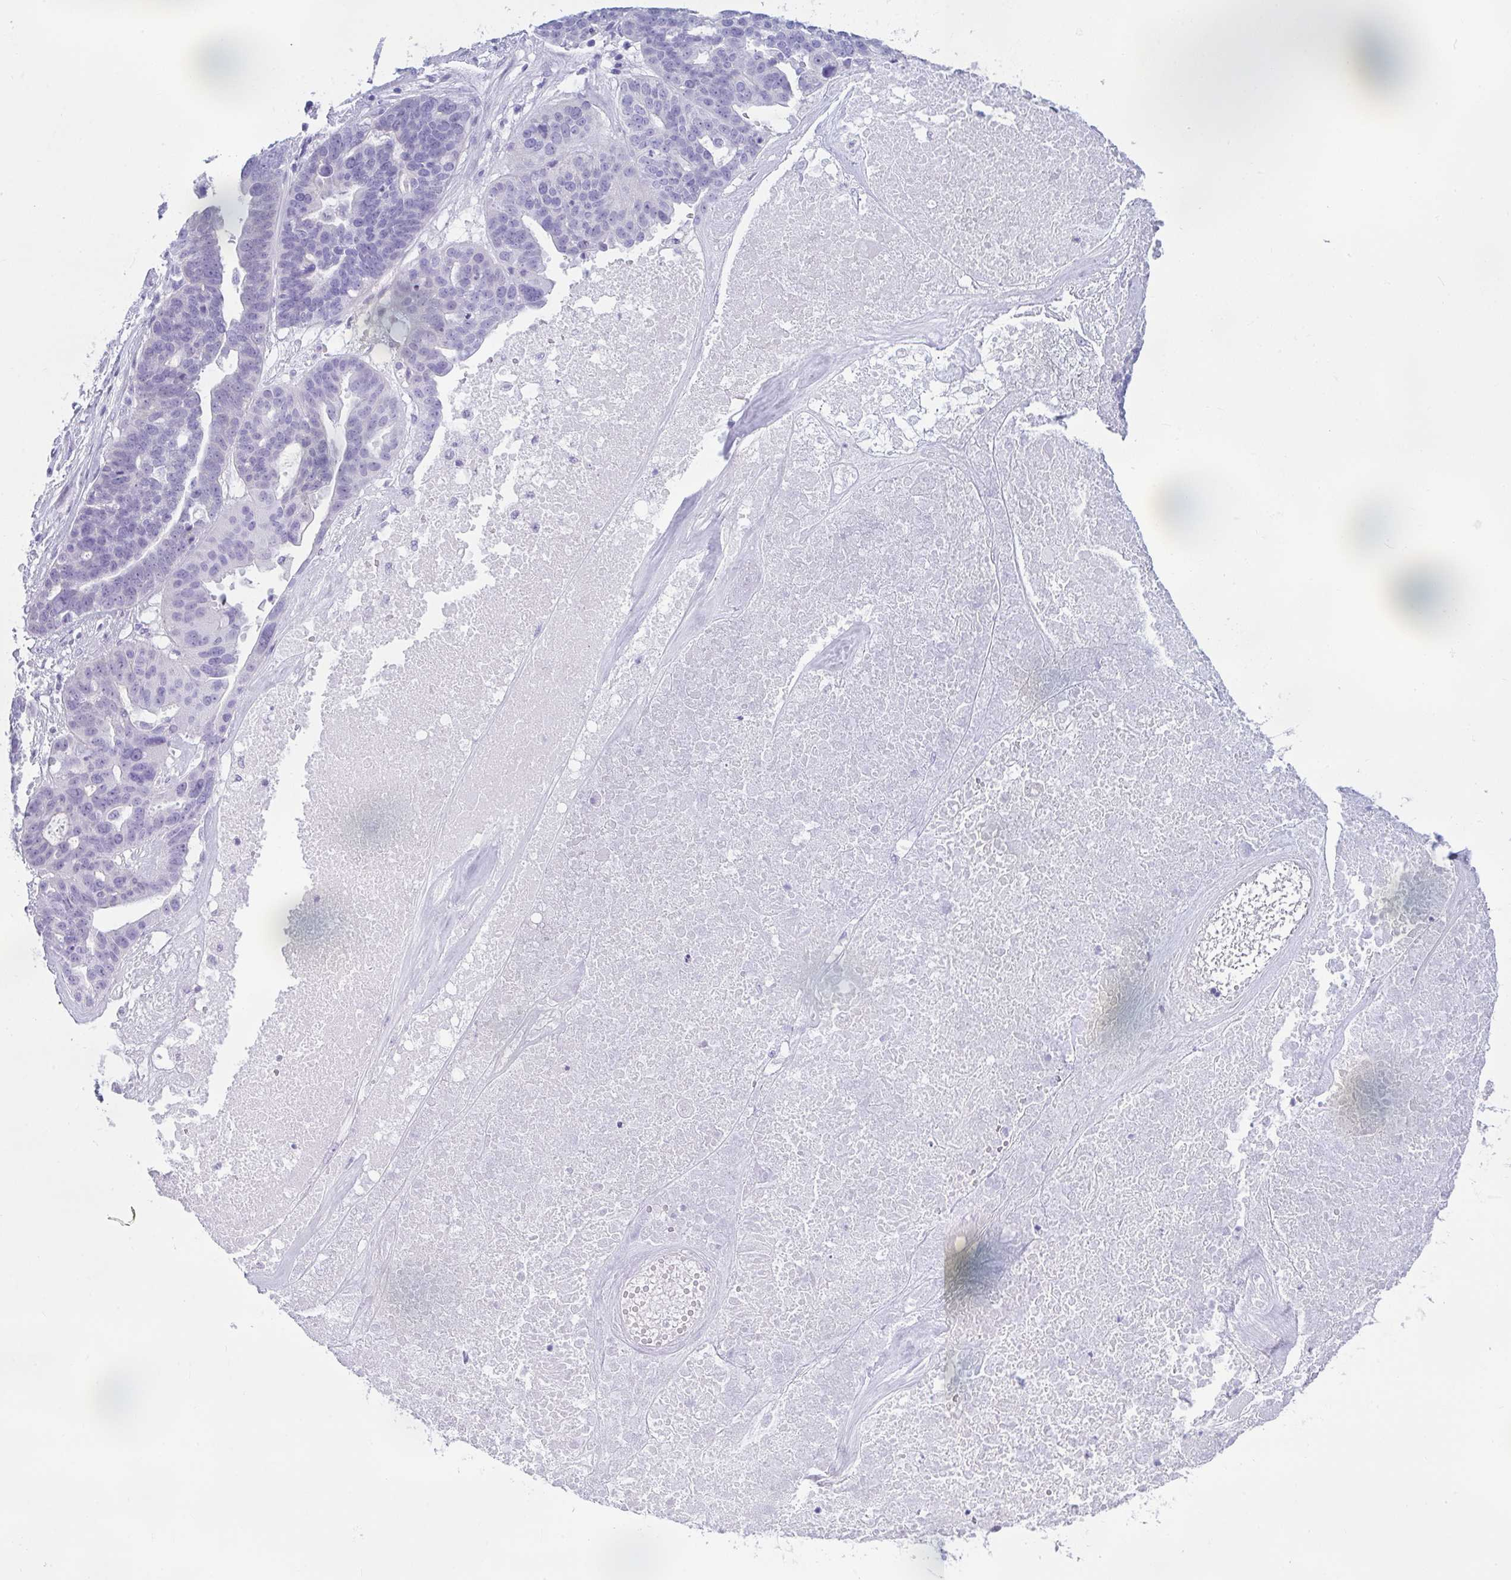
{"staining": {"intensity": "negative", "quantity": "none", "location": "none"}, "tissue": "ovarian cancer", "cell_type": "Tumor cells", "image_type": "cancer", "snomed": [{"axis": "morphology", "description": "Cystadenocarcinoma, serous, NOS"}, {"axis": "topography", "description": "Ovary"}], "caption": "IHC micrograph of human serous cystadenocarcinoma (ovarian) stained for a protein (brown), which exhibits no positivity in tumor cells.", "gene": "RASL10A", "patient": {"sex": "female", "age": 59}}